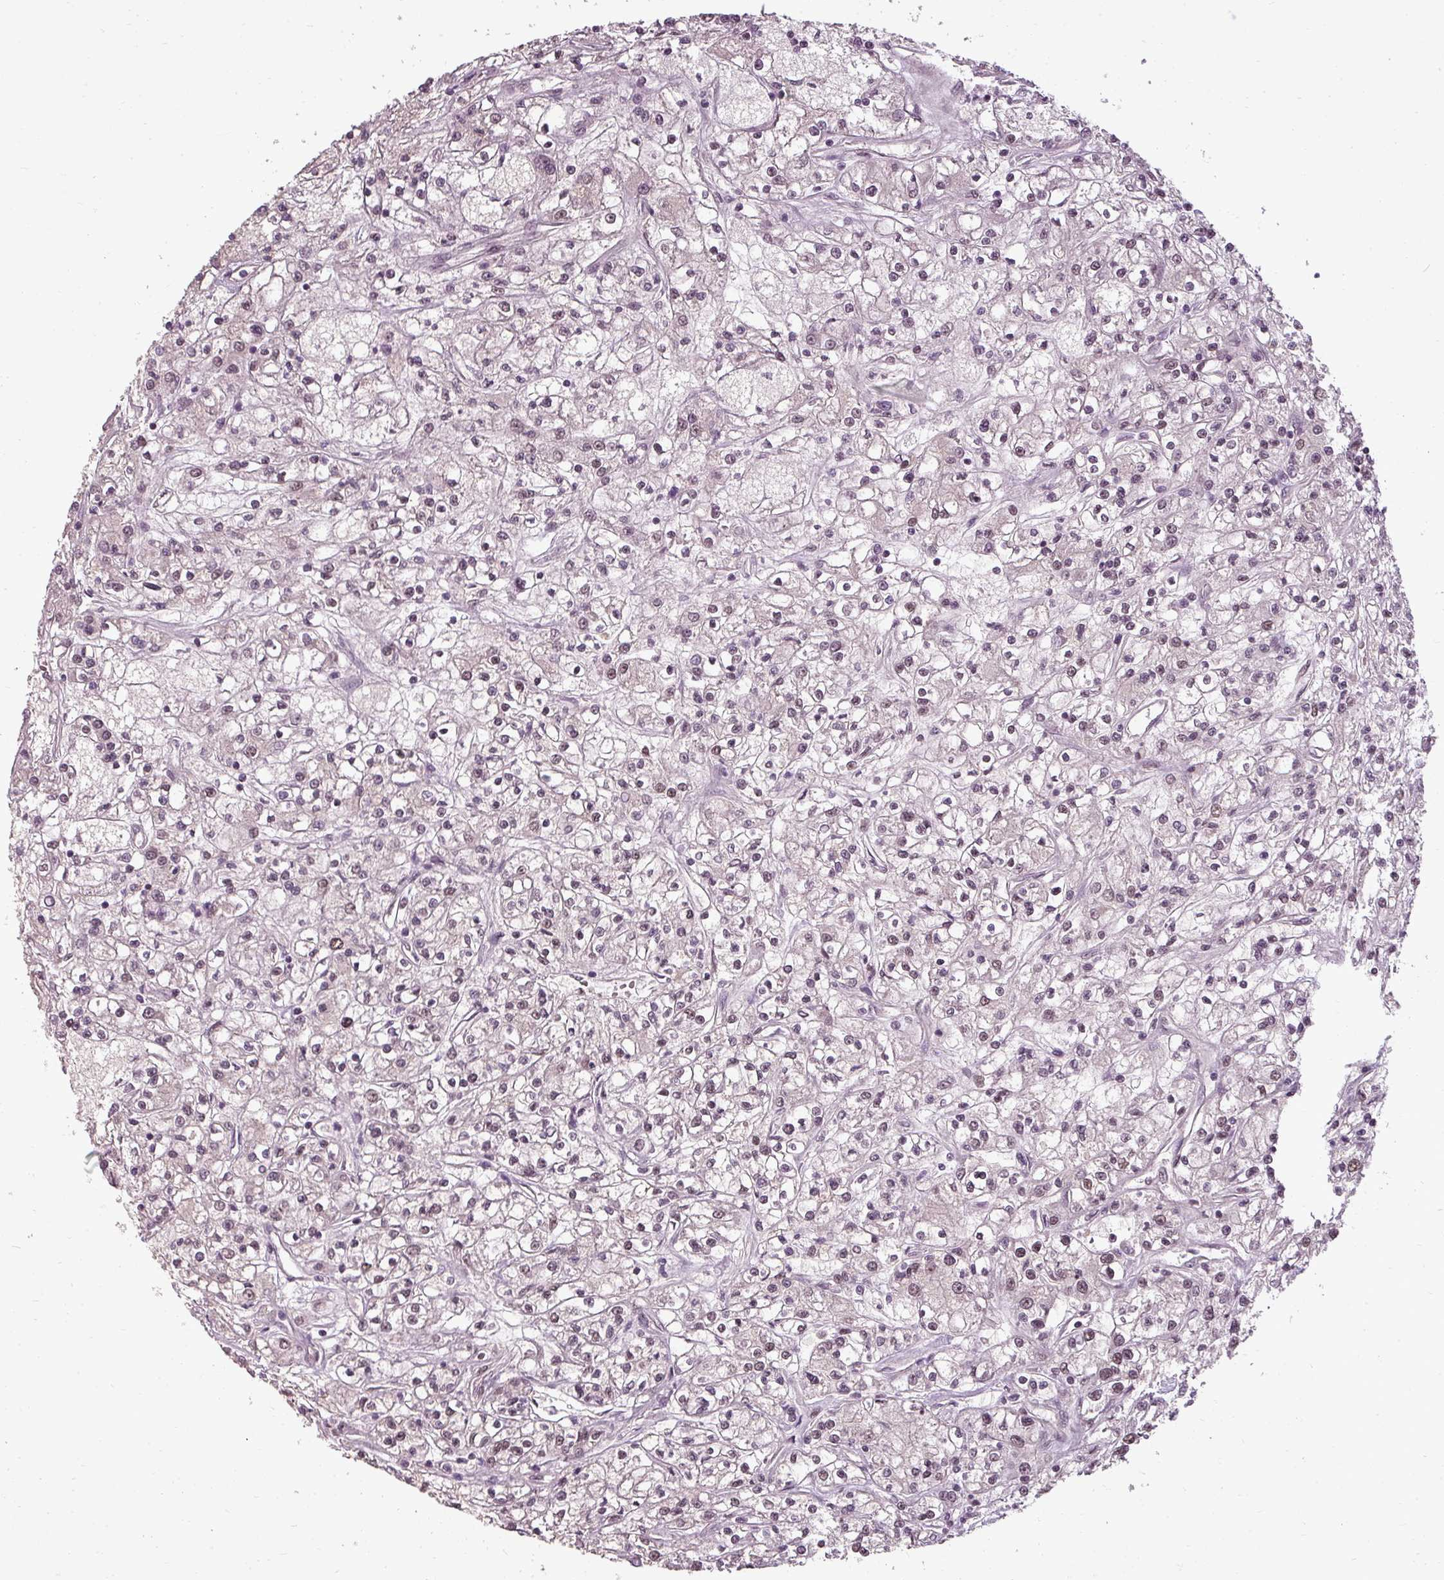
{"staining": {"intensity": "moderate", "quantity": ">75%", "location": "nuclear"}, "tissue": "renal cancer", "cell_type": "Tumor cells", "image_type": "cancer", "snomed": [{"axis": "morphology", "description": "Adenocarcinoma, NOS"}, {"axis": "topography", "description": "Kidney"}], "caption": "Adenocarcinoma (renal) stained with immunohistochemistry (IHC) exhibits moderate nuclear staining in about >75% of tumor cells.", "gene": "BCAS3", "patient": {"sex": "female", "age": 59}}